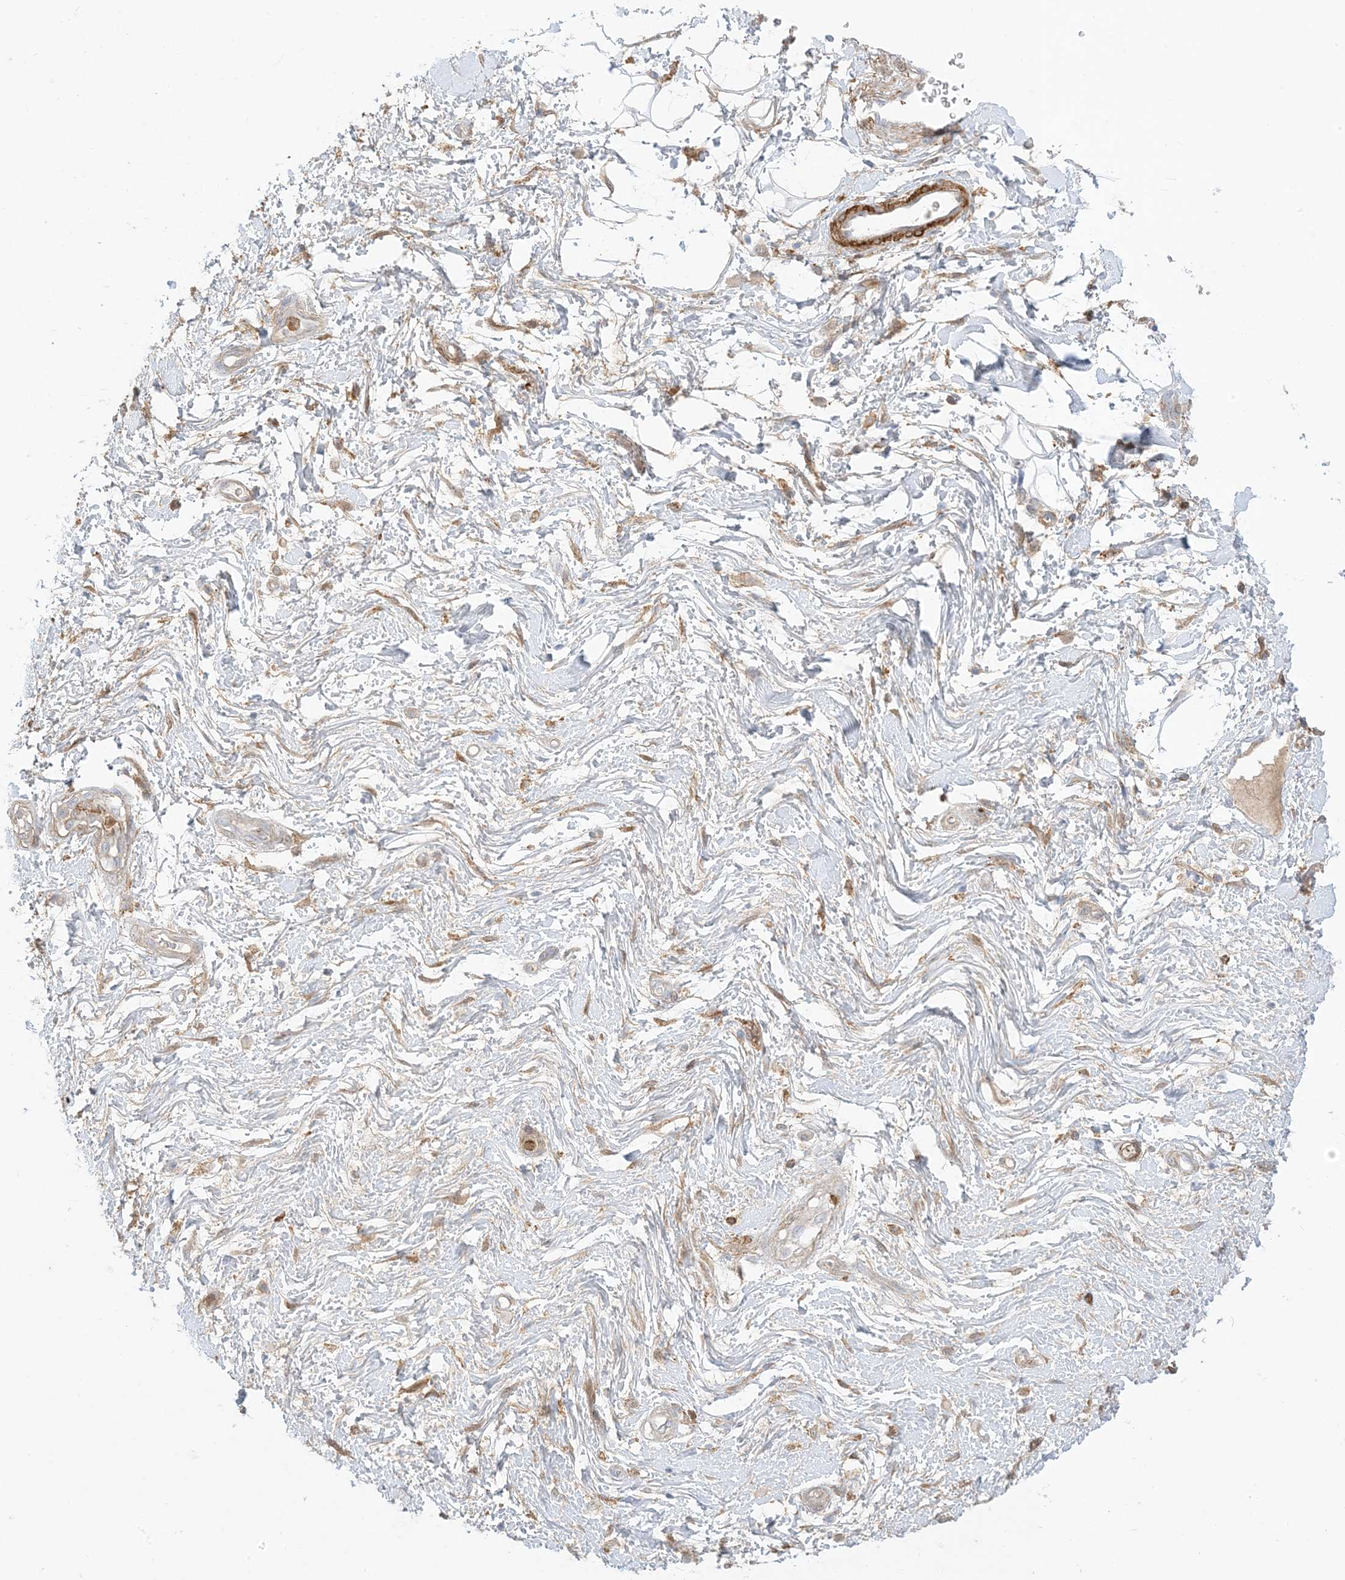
{"staining": {"intensity": "weak", "quantity": "25%-75%", "location": "cytoplasmic/membranous"}, "tissue": "adipose tissue", "cell_type": "Adipocytes", "image_type": "normal", "snomed": [{"axis": "morphology", "description": "Normal tissue, NOS"}, {"axis": "morphology", "description": "Adenocarcinoma, NOS"}, {"axis": "topography", "description": "Pancreas"}, {"axis": "topography", "description": "Peripheral nerve tissue"}], "caption": "DAB immunohistochemical staining of normal adipose tissue demonstrates weak cytoplasmic/membranous protein expression in approximately 25%-75% of adipocytes. (DAB (3,3'-diaminobenzidine) = brown stain, brightfield microscopy at high magnification).", "gene": "GSN", "patient": {"sex": "male", "age": 59}}